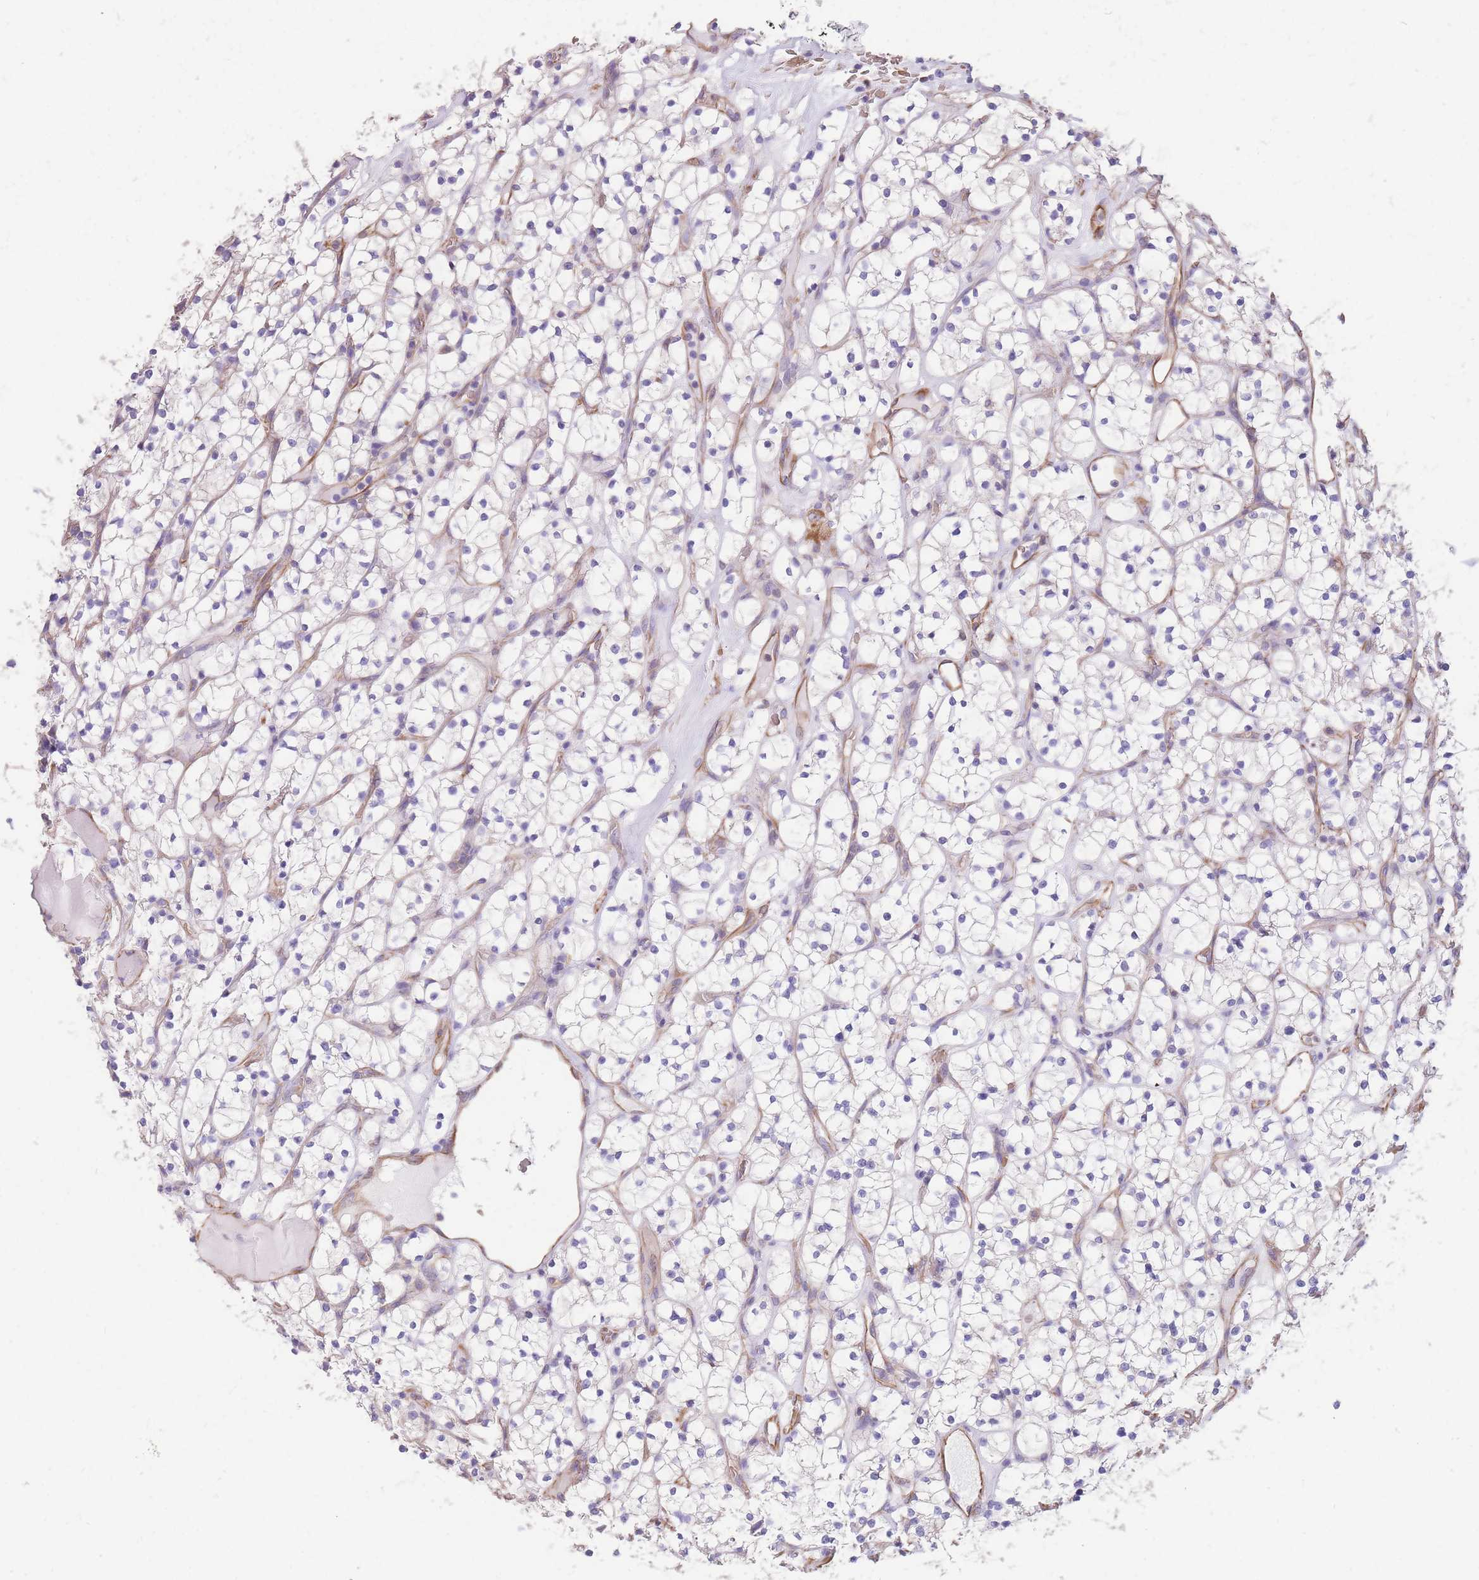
{"staining": {"intensity": "negative", "quantity": "none", "location": "none"}, "tissue": "renal cancer", "cell_type": "Tumor cells", "image_type": "cancer", "snomed": [{"axis": "morphology", "description": "Adenocarcinoma, NOS"}, {"axis": "topography", "description": "Kidney"}], "caption": "Immunohistochemistry (IHC) of renal cancer (adenocarcinoma) displays no positivity in tumor cells.", "gene": "ANKRD53", "patient": {"sex": "female", "age": 64}}